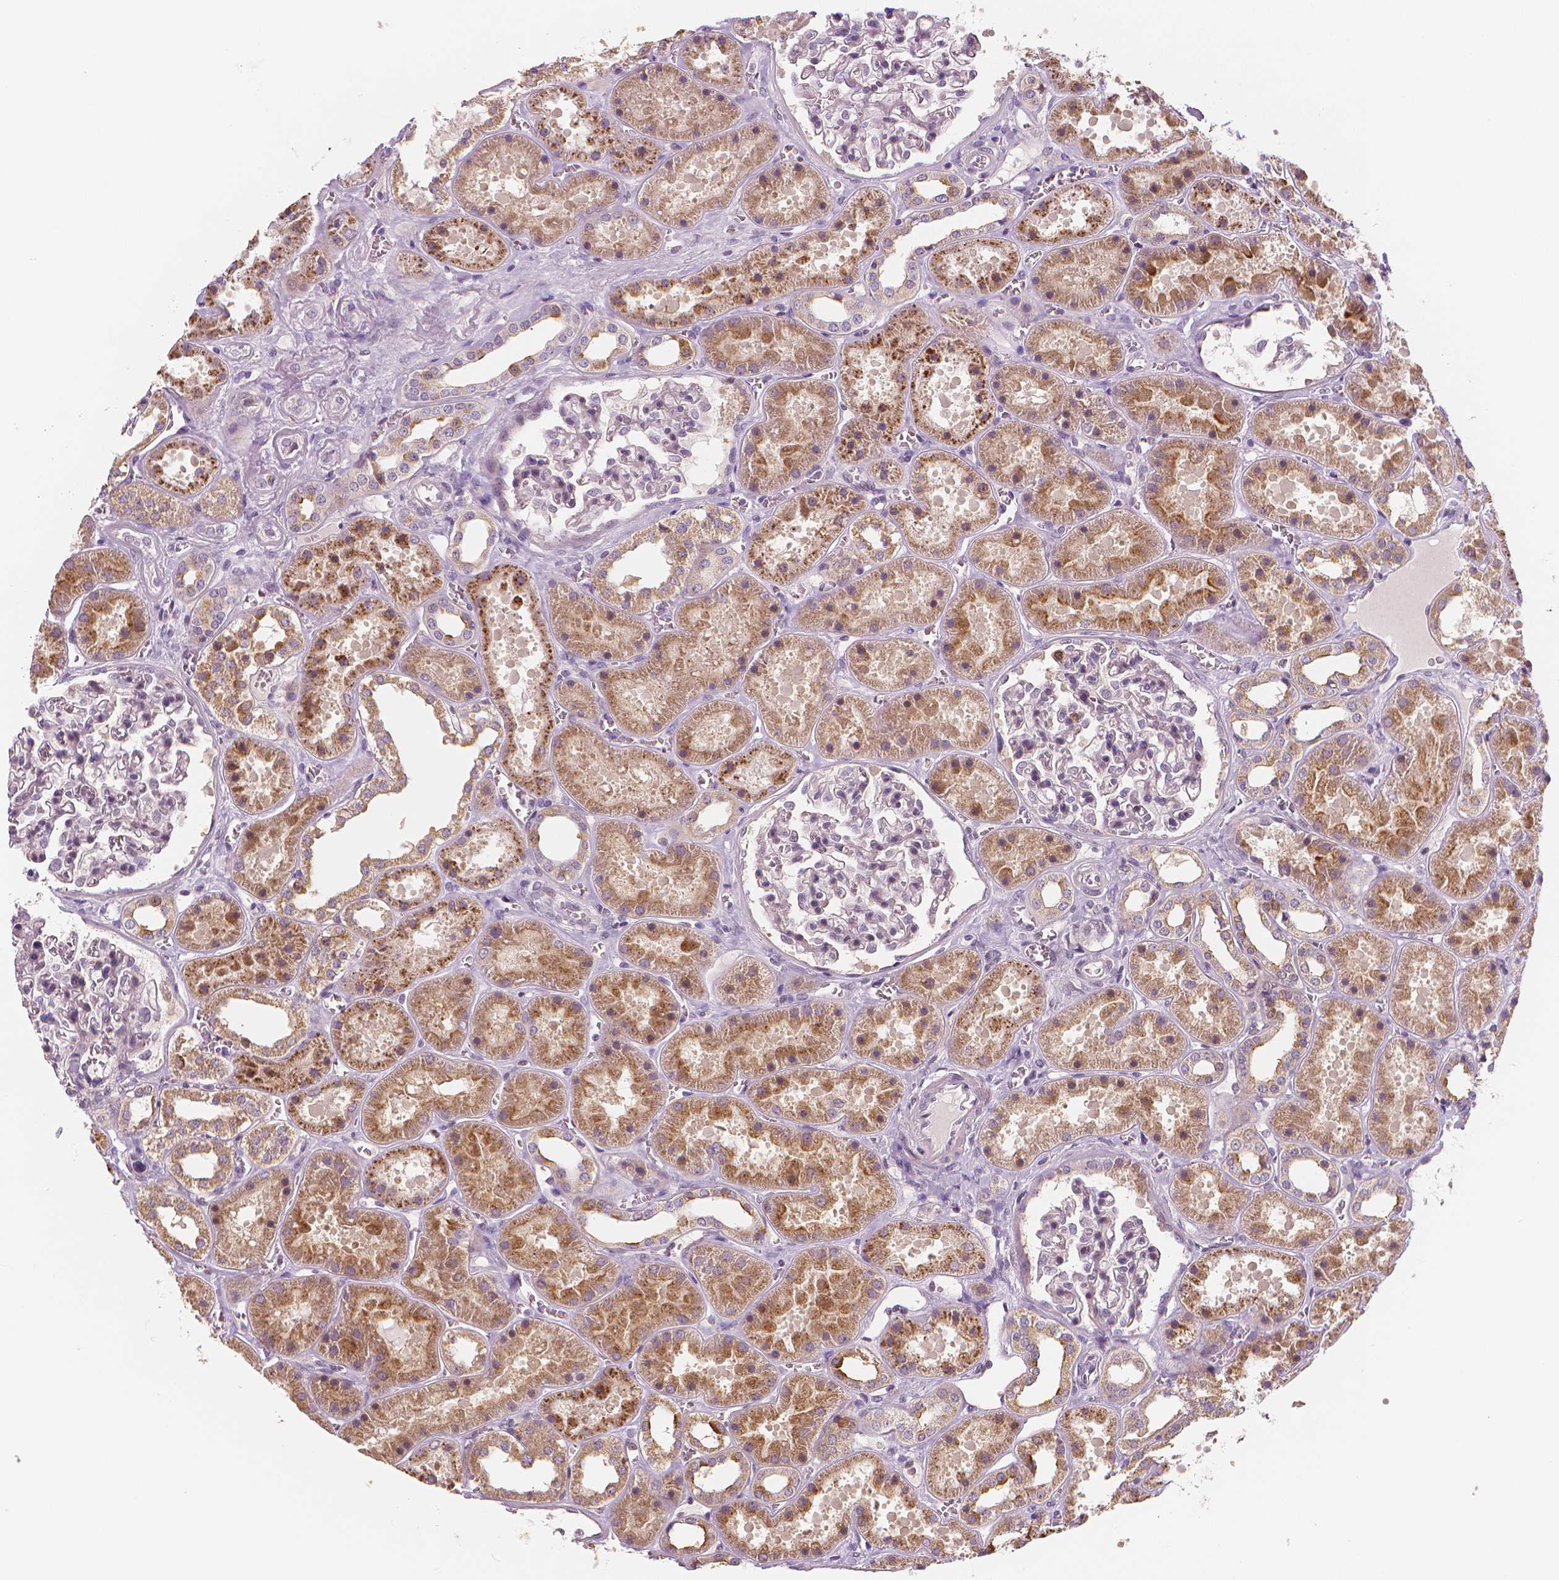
{"staining": {"intensity": "negative", "quantity": "none", "location": "none"}, "tissue": "kidney", "cell_type": "Cells in glomeruli", "image_type": "normal", "snomed": [{"axis": "morphology", "description": "Normal tissue, NOS"}, {"axis": "topography", "description": "Kidney"}], "caption": "This is an immunohistochemistry photomicrograph of benign human kidney. There is no positivity in cells in glomeruli.", "gene": "RNASE7", "patient": {"sex": "female", "age": 41}}